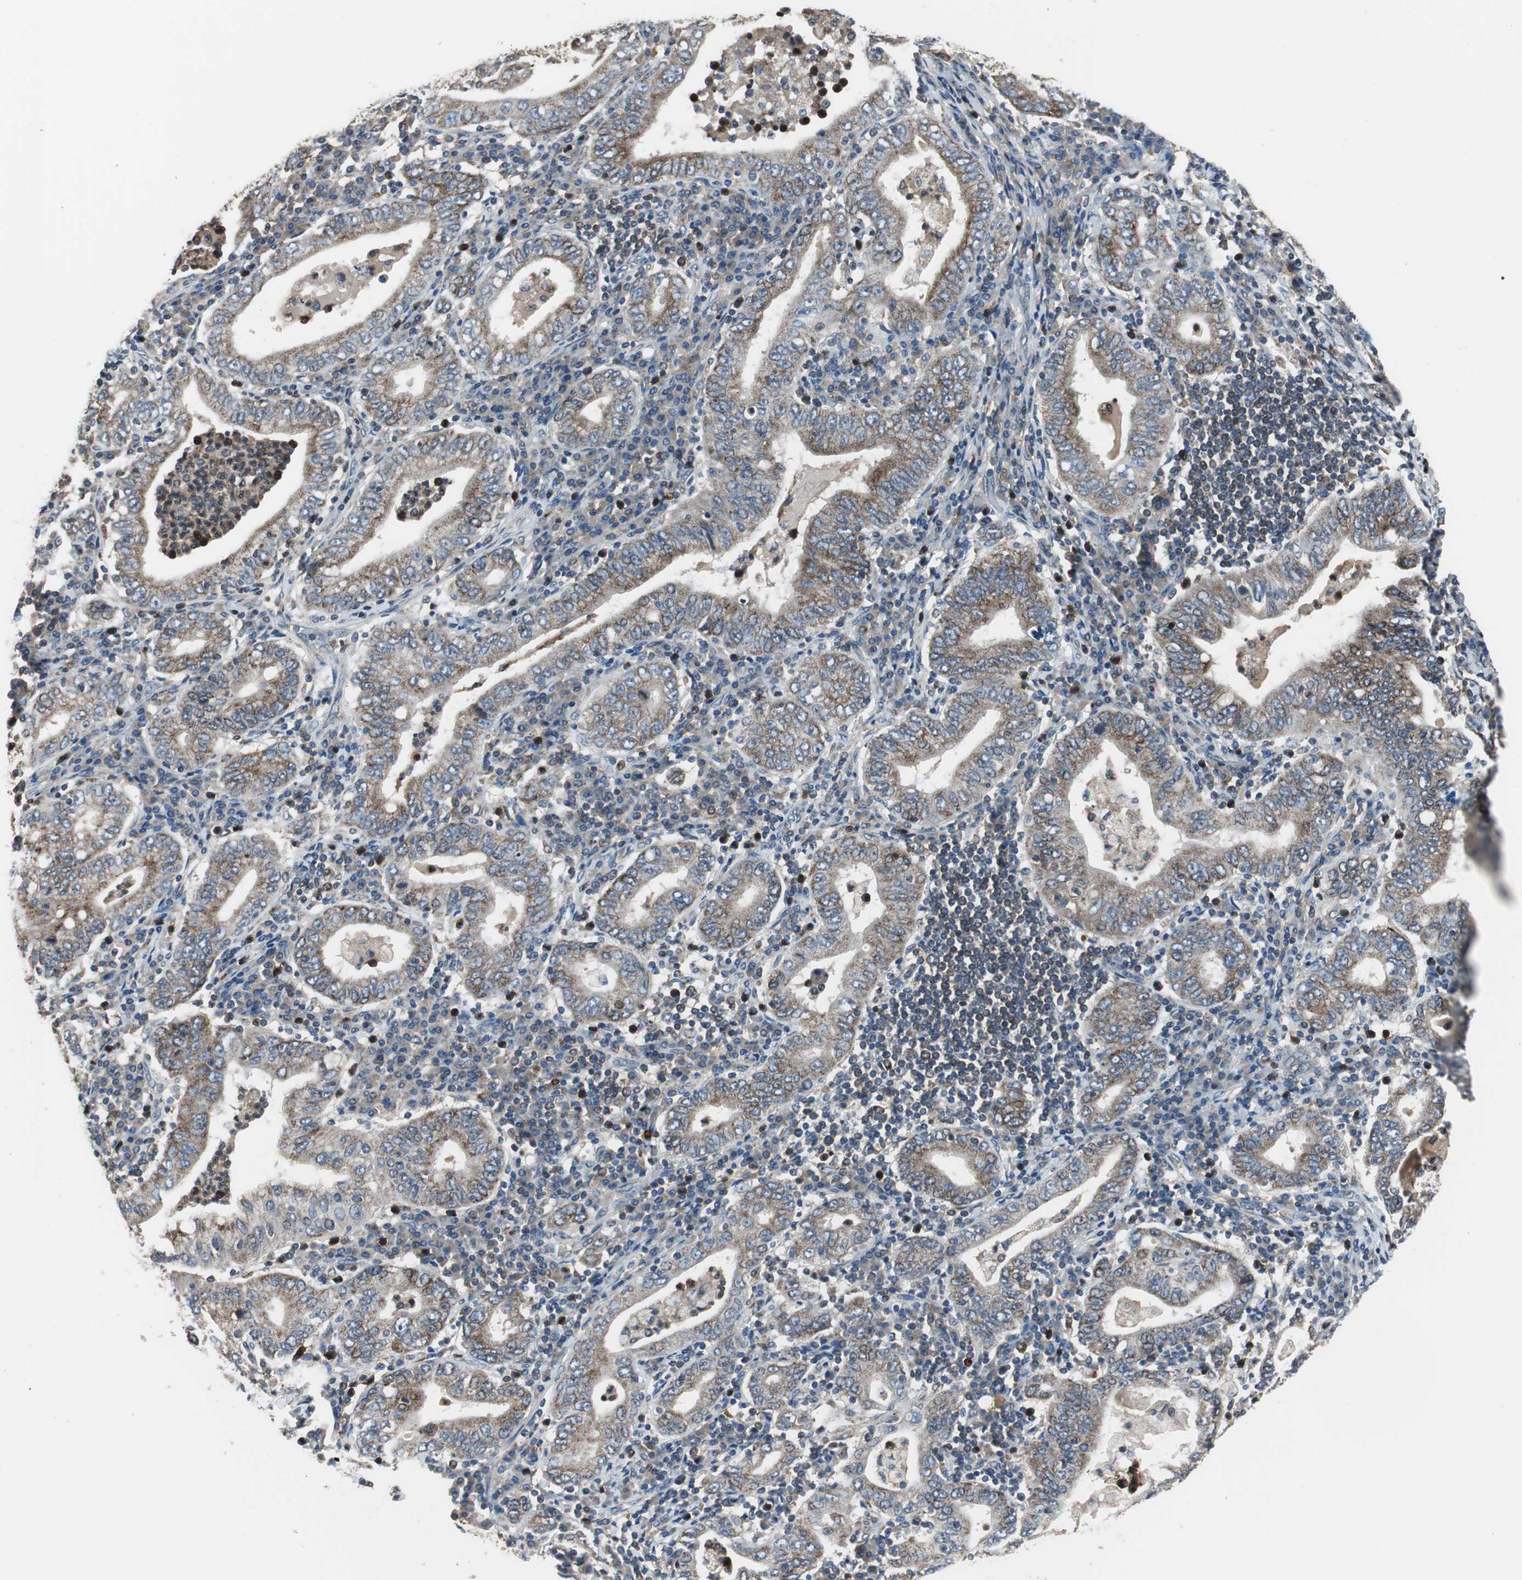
{"staining": {"intensity": "moderate", "quantity": ">75%", "location": "cytoplasmic/membranous"}, "tissue": "stomach cancer", "cell_type": "Tumor cells", "image_type": "cancer", "snomed": [{"axis": "morphology", "description": "Normal tissue, NOS"}, {"axis": "morphology", "description": "Adenocarcinoma, NOS"}, {"axis": "topography", "description": "Esophagus"}, {"axis": "topography", "description": "Stomach, upper"}, {"axis": "topography", "description": "Peripheral nerve tissue"}], "caption": "Protein expression analysis of adenocarcinoma (stomach) displays moderate cytoplasmic/membranous staining in approximately >75% of tumor cells.", "gene": "PI4KB", "patient": {"sex": "male", "age": 62}}